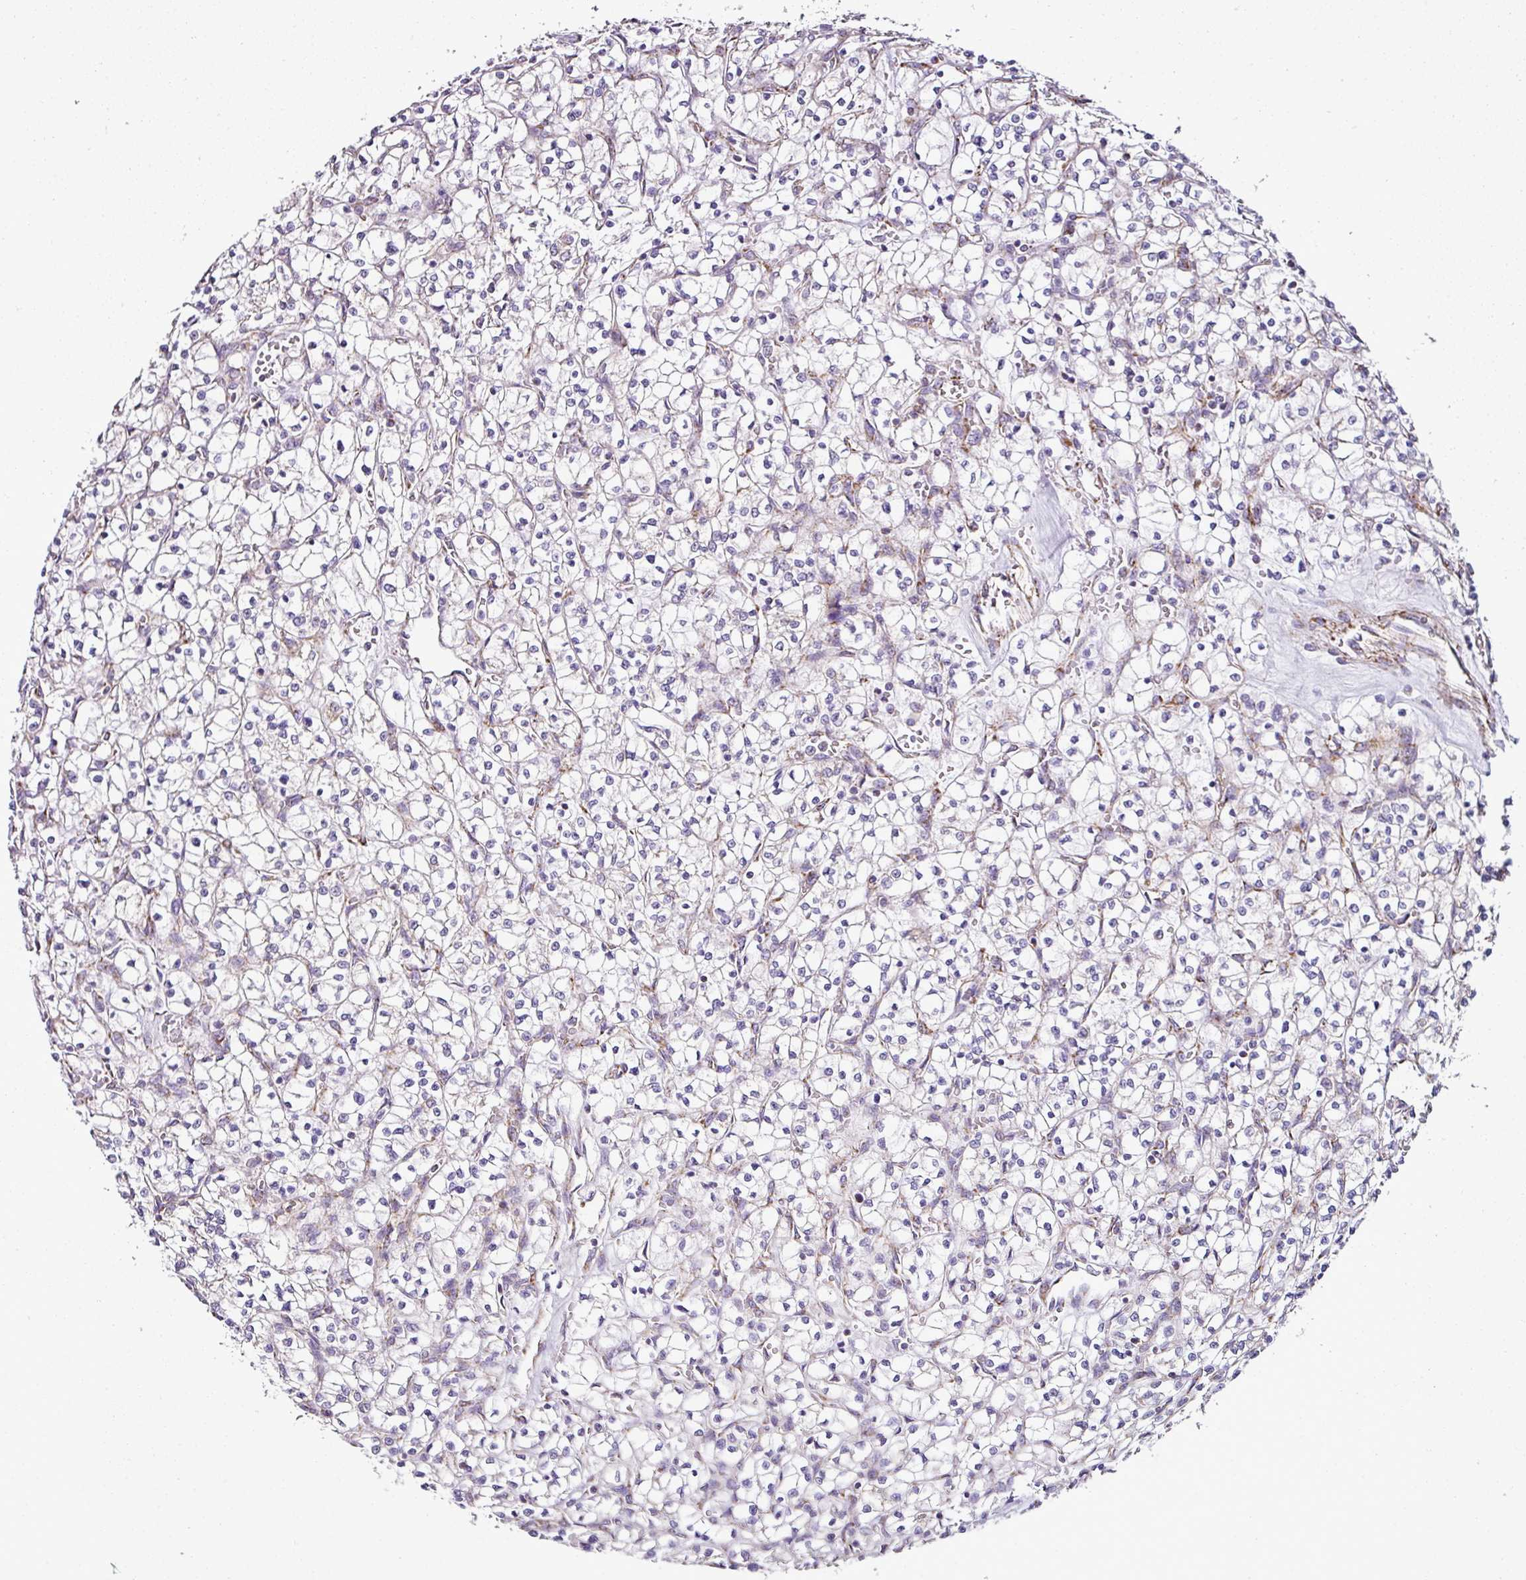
{"staining": {"intensity": "negative", "quantity": "none", "location": "none"}, "tissue": "renal cancer", "cell_type": "Tumor cells", "image_type": "cancer", "snomed": [{"axis": "morphology", "description": "Adenocarcinoma, NOS"}, {"axis": "topography", "description": "Kidney"}], "caption": "High power microscopy photomicrograph of an immunohistochemistry (IHC) histopathology image of adenocarcinoma (renal), revealing no significant positivity in tumor cells. (Stains: DAB IHC with hematoxylin counter stain, Microscopy: brightfield microscopy at high magnification).", "gene": "DPAGT1", "patient": {"sex": "female", "age": 64}}